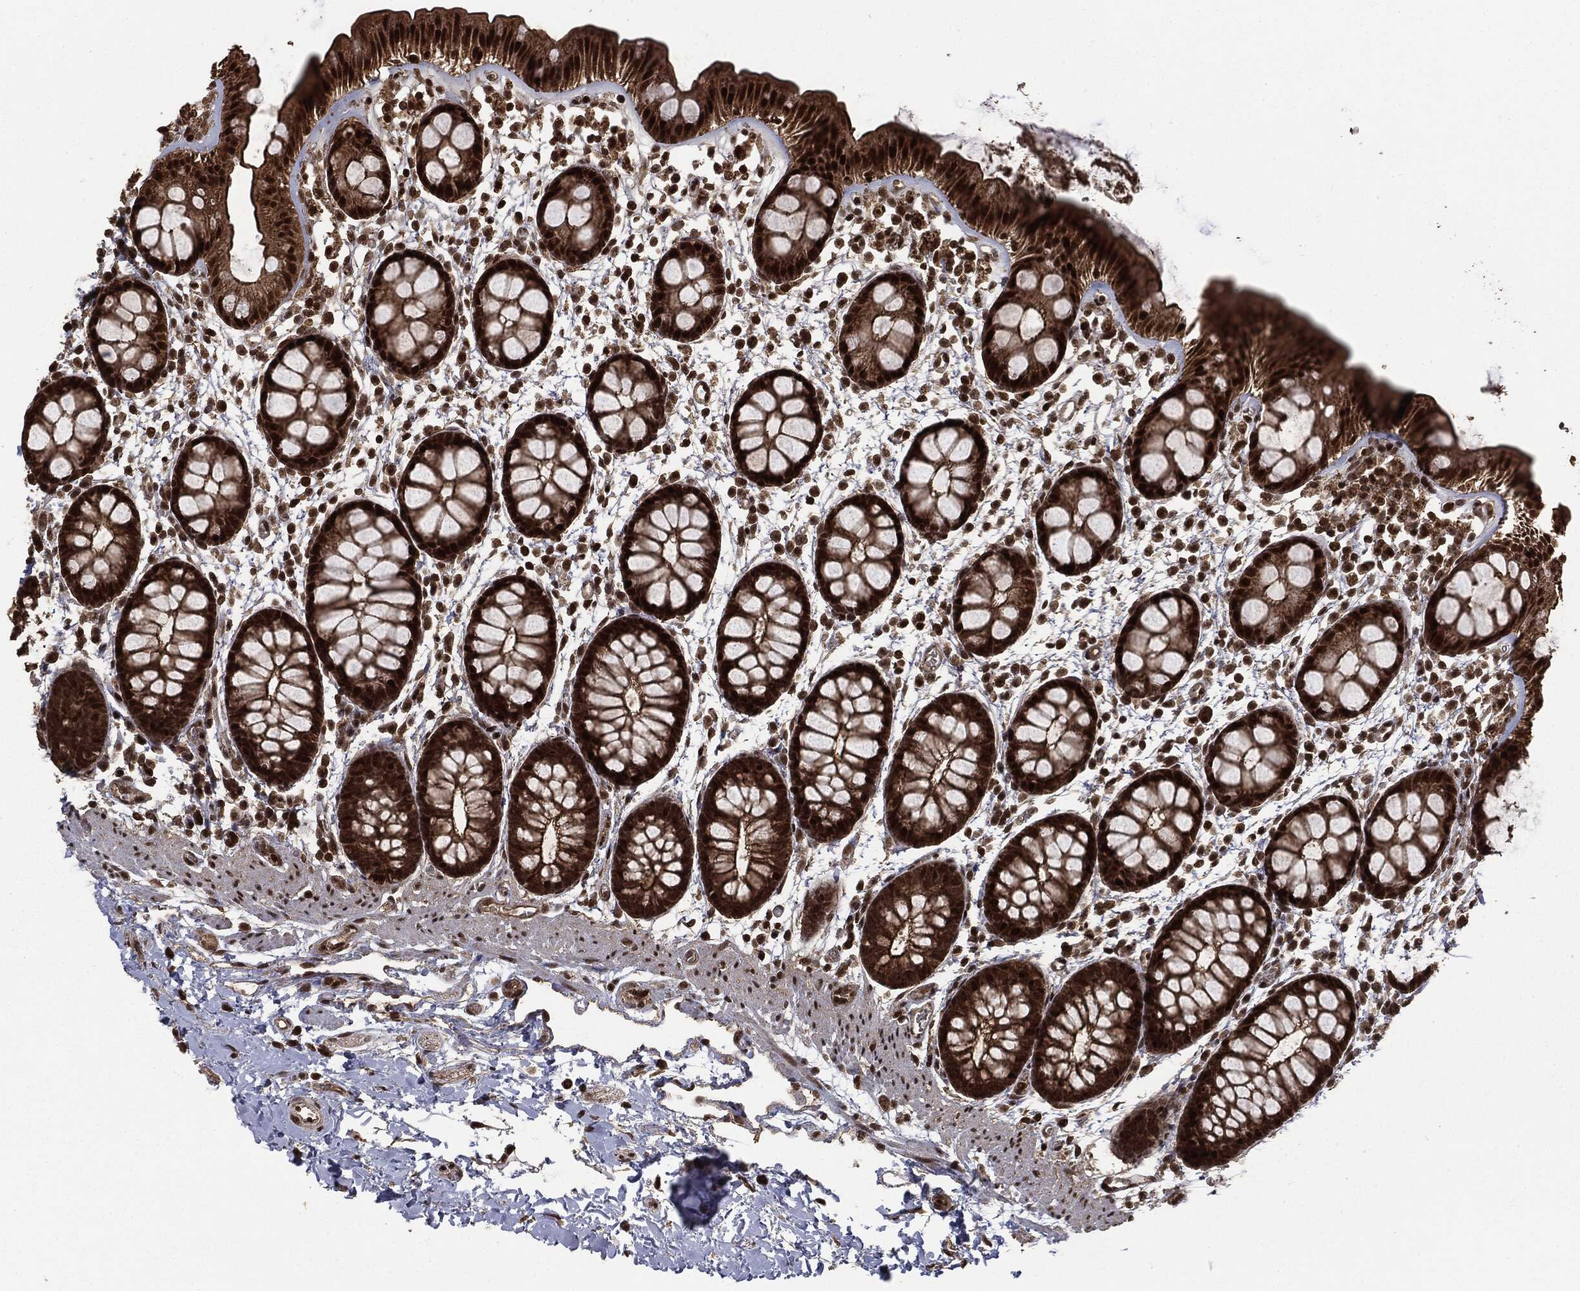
{"staining": {"intensity": "strong", "quantity": ">75%", "location": "cytoplasmic/membranous,nuclear"}, "tissue": "rectum", "cell_type": "Glandular cells", "image_type": "normal", "snomed": [{"axis": "morphology", "description": "Normal tissue, NOS"}, {"axis": "topography", "description": "Rectum"}], "caption": "DAB (3,3'-diaminobenzidine) immunohistochemical staining of normal human rectum reveals strong cytoplasmic/membranous,nuclear protein expression in about >75% of glandular cells.", "gene": "CTDP1", "patient": {"sex": "male", "age": 57}}